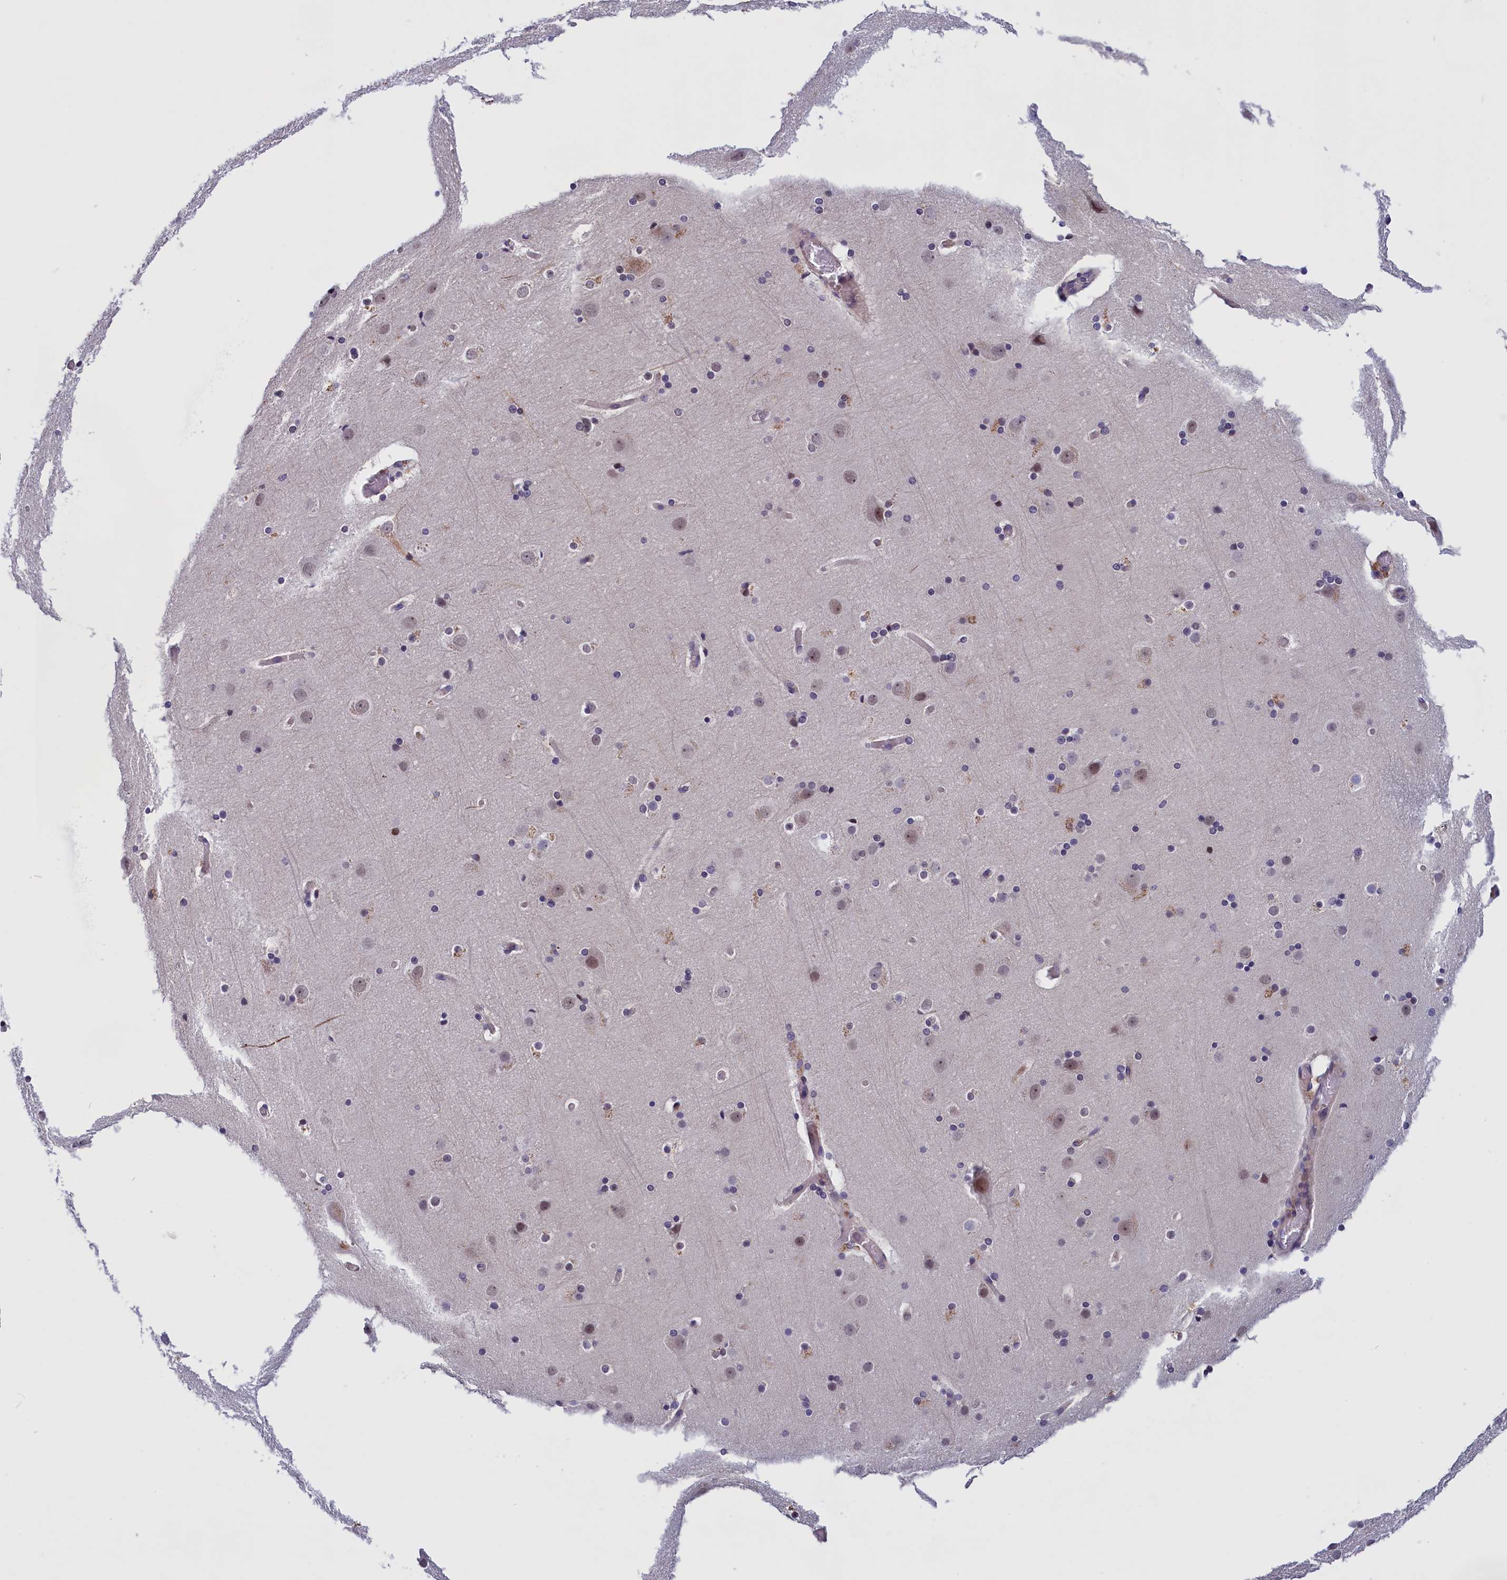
{"staining": {"intensity": "negative", "quantity": "none", "location": "none"}, "tissue": "cerebral cortex", "cell_type": "Endothelial cells", "image_type": "normal", "snomed": [{"axis": "morphology", "description": "Normal tissue, NOS"}, {"axis": "topography", "description": "Cerebral cortex"}], "caption": "DAB (3,3'-diaminobenzidine) immunohistochemical staining of normal human cerebral cortex exhibits no significant staining in endothelial cells.", "gene": "IGFALS", "patient": {"sex": "male", "age": 57}}